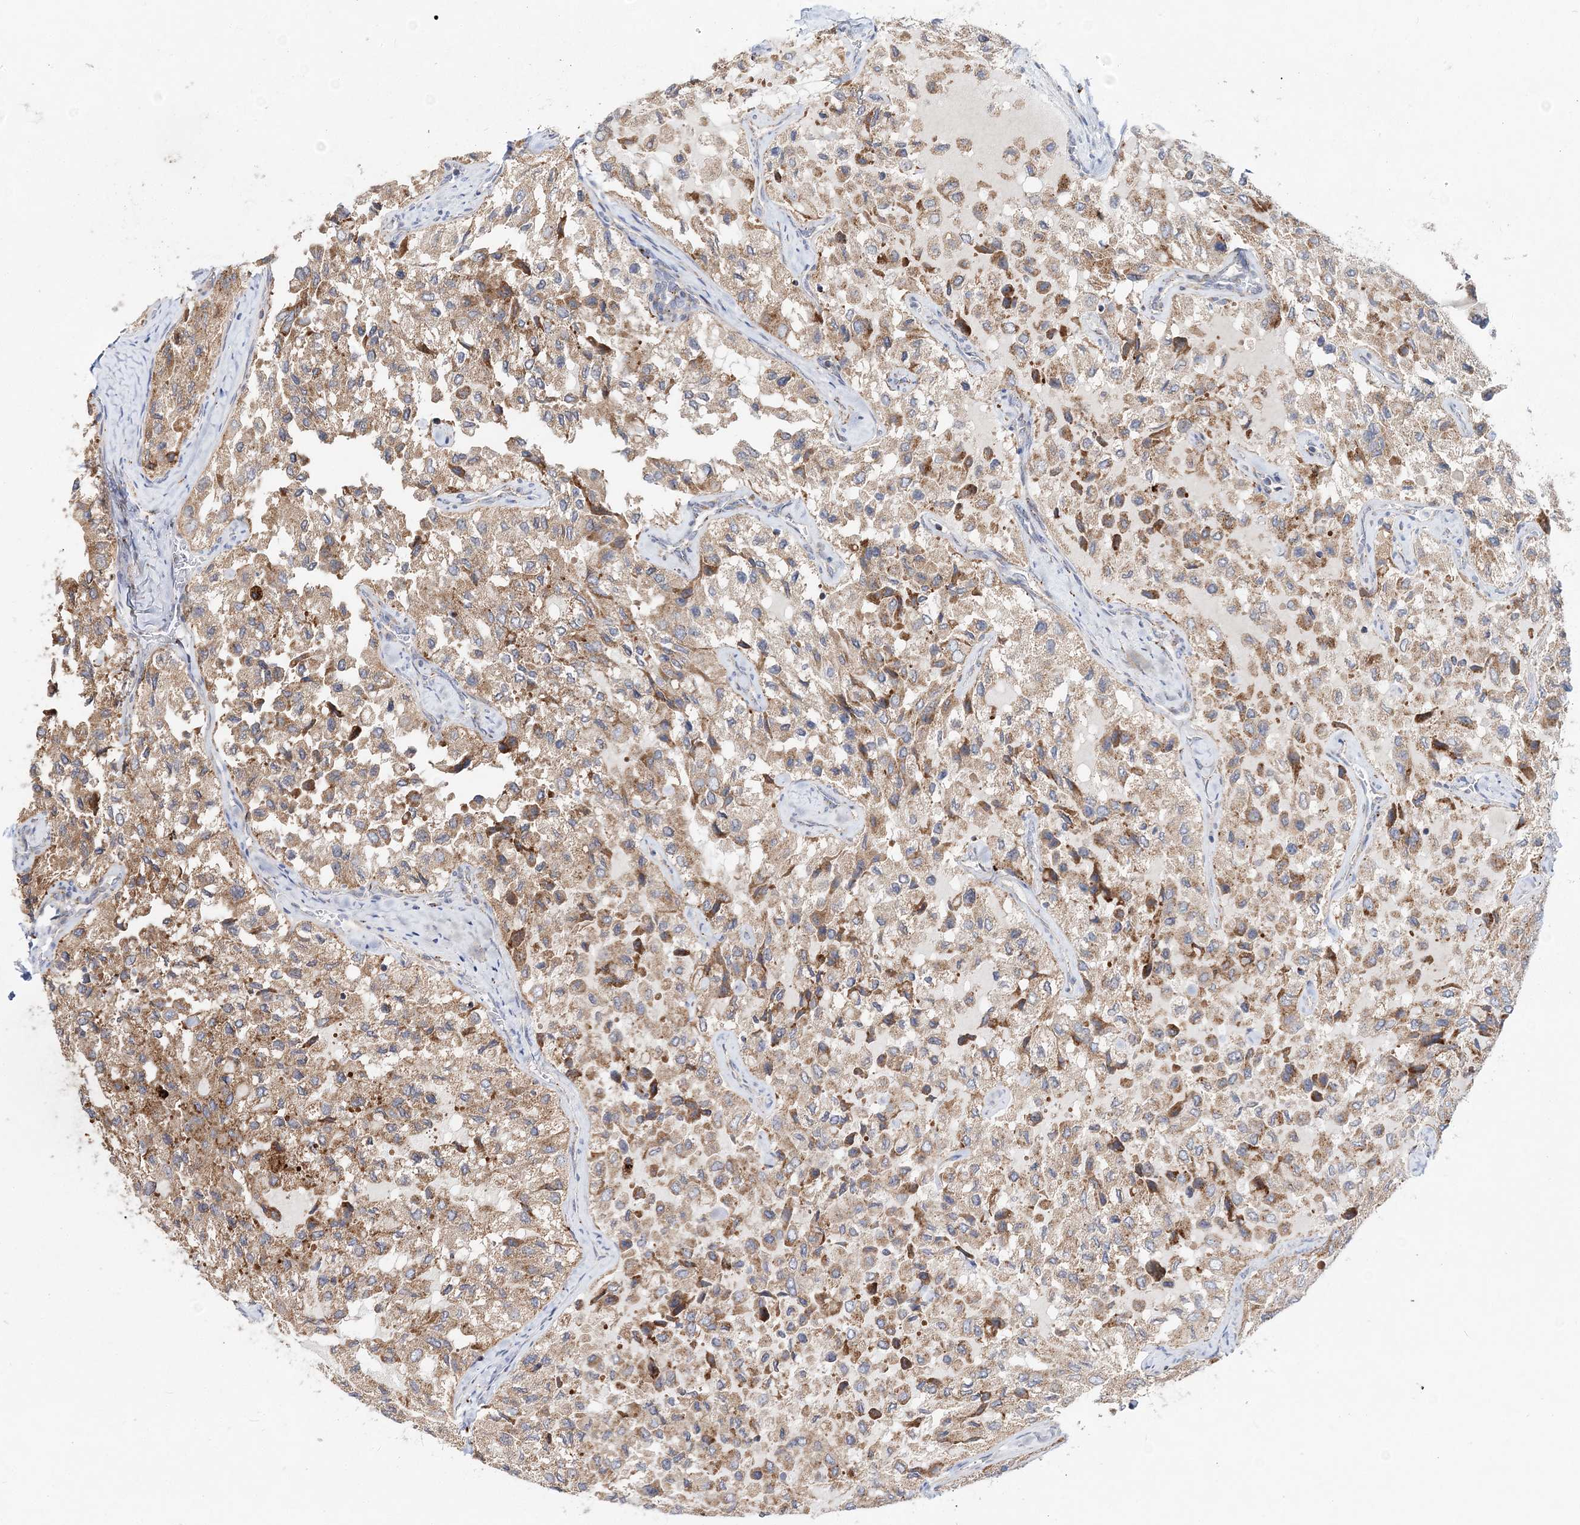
{"staining": {"intensity": "moderate", "quantity": ">75%", "location": "cytoplasmic/membranous"}, "tissue": "thyroid cancer", "cell_type": "Tumor cells", "image_type": "cancer", "snomed": [{"axis": "morphology", "description": "Follicular adenoma carcinoma, NOS"}, {"axis": "topography", "description": "Thyroid gland"}], "caption": "Brown immunohistochemical staining in human thyroid cancer (follicular adenoma carcinoma) reveals moderate cytoplasmic/membranous expression in approximately >75% of tumor cells.", "gene": "C3orf38", "patient": {"sex": "male", "age": 75}}